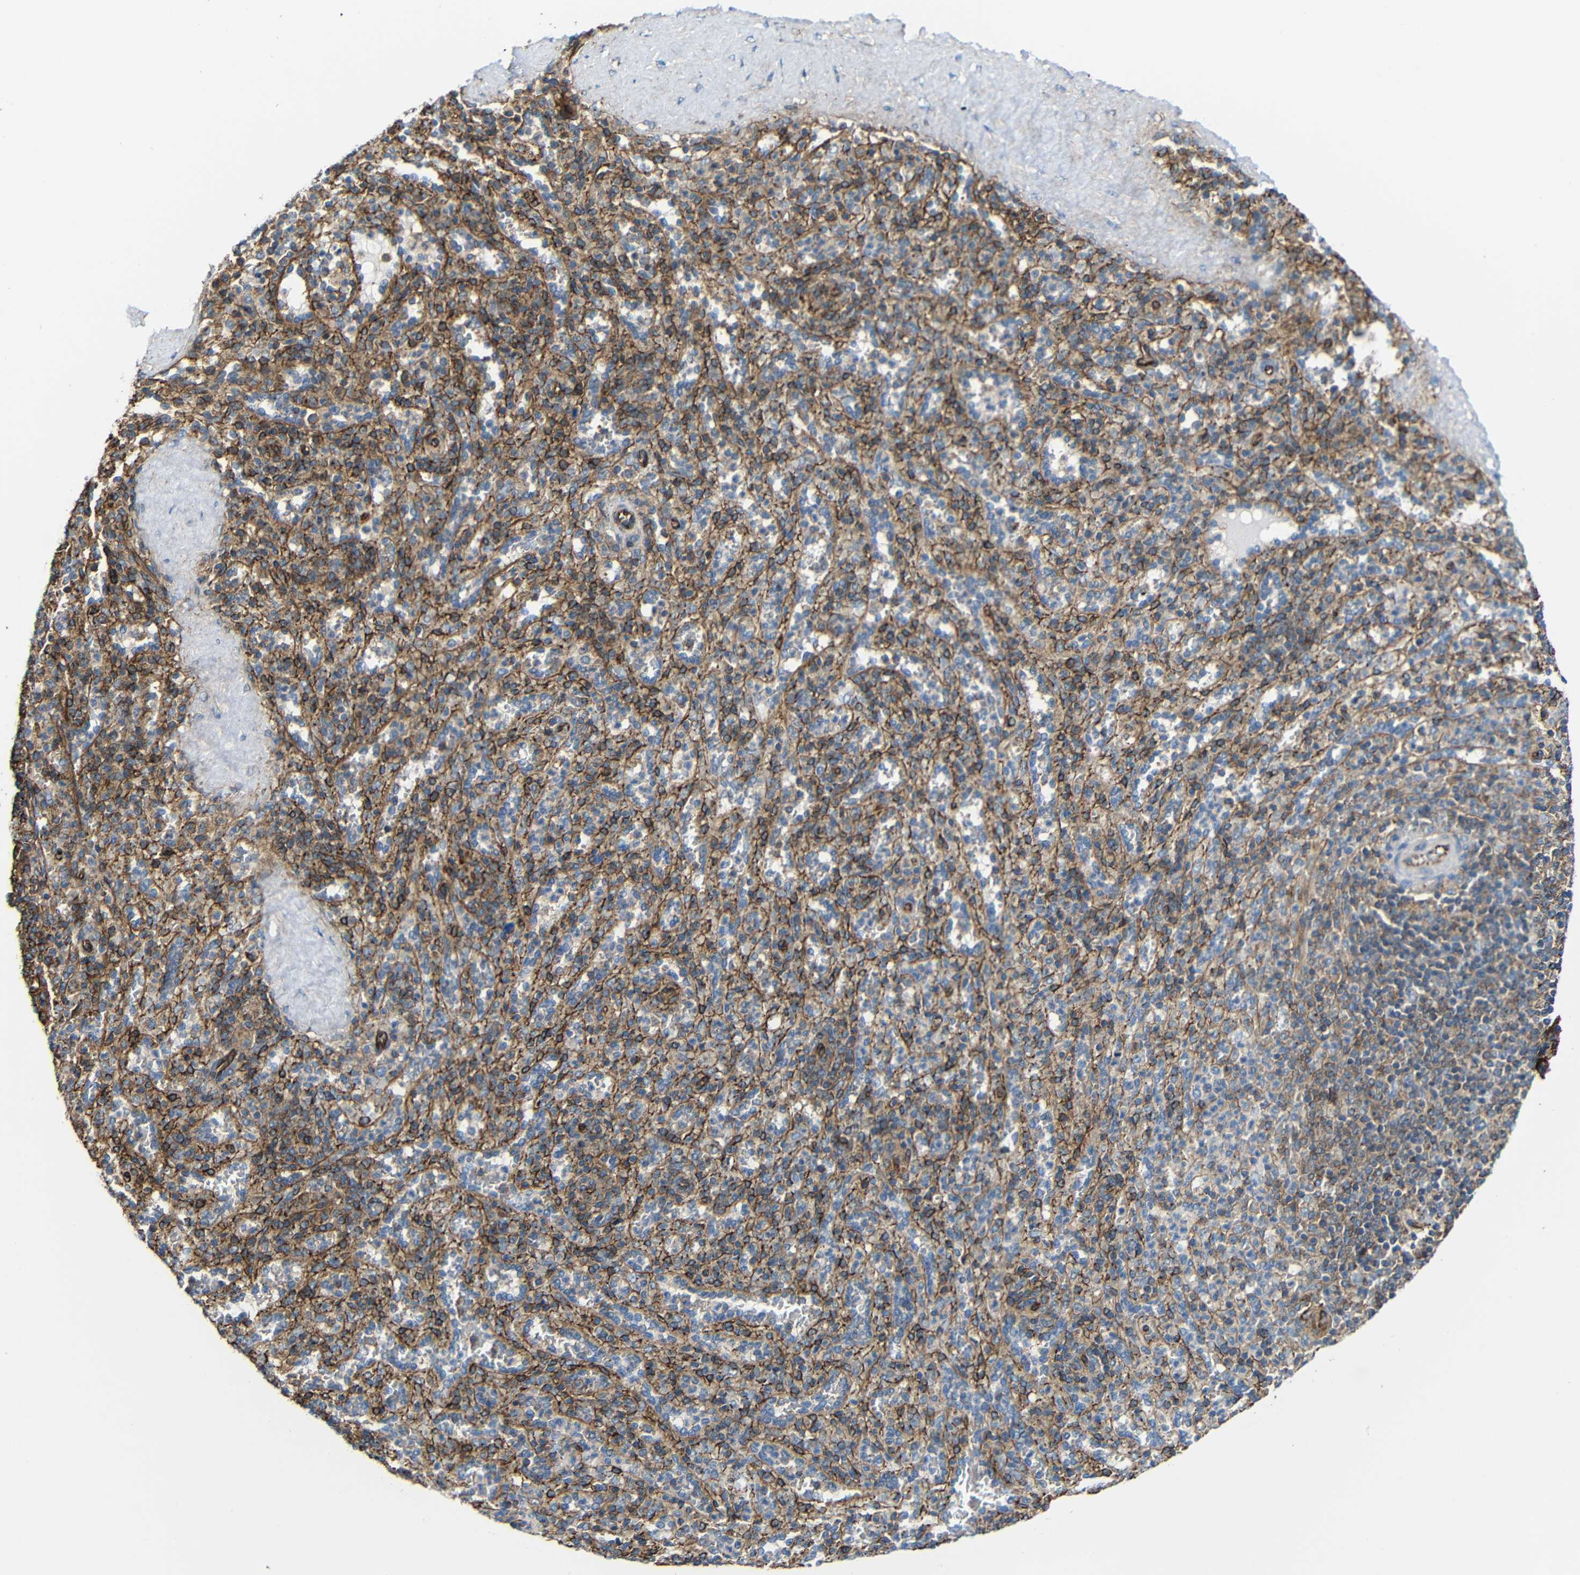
{"staining": {"intensity": "weak", "quantity": ">75%", "location": "cytoplasmic/membranous"}, "tissue": "spleen", "cell_type": "Cells in red pulp", "image_type": "normal", "snomed": [{"axis": "morphology", "description": "Normal tissue, NOS"}, {"axis": "topography", "description": "Spleen"}], "caption": "IHC image of unremarkable human spleen stained for a protein (brown), which demonstrates low levels of weak cytoplasmic/membranous expression in approximately >75% of cells in red pulp.", "gene": "IGSF10", "patient": {"sex": "male", "age": 36}}